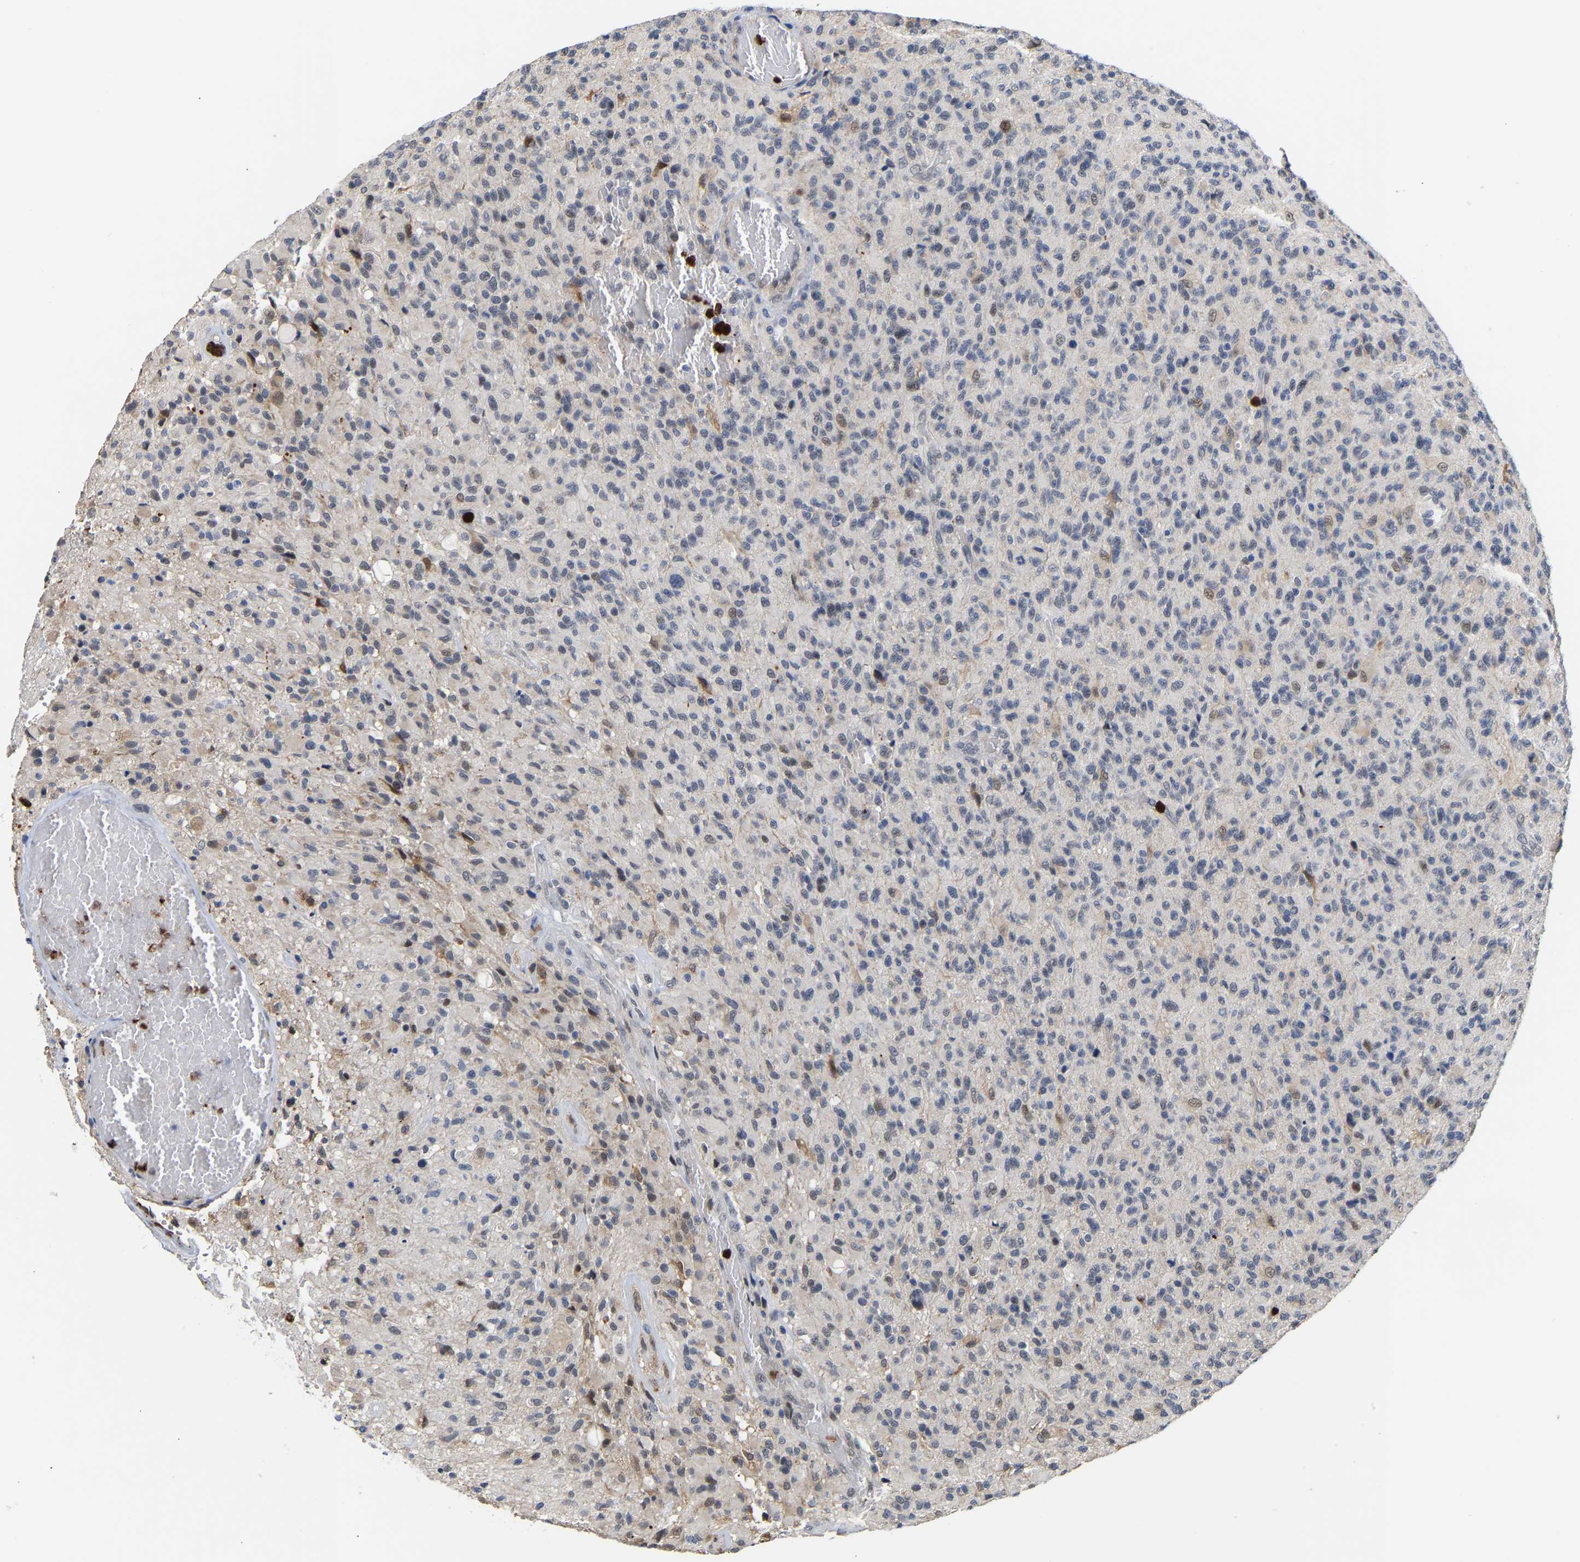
{"staining": {"intensity": "negative", "quantity": "none", "location": "none"}, "tissue": "glioma", "cell_type": "Tumor cells", "image_type": "cancer", "snomed": [{"axis": "morphology", "description": "Glioma, malignant, High grade"}, {"axis": "topography", "description": "Brain"}], "caption": "The IHC histopathology image has no significant expression in tumor cells of malignant high-grade glioma tissue.", "gene": "TDRD7", "patient": {"sex": "male", "age": 71}}